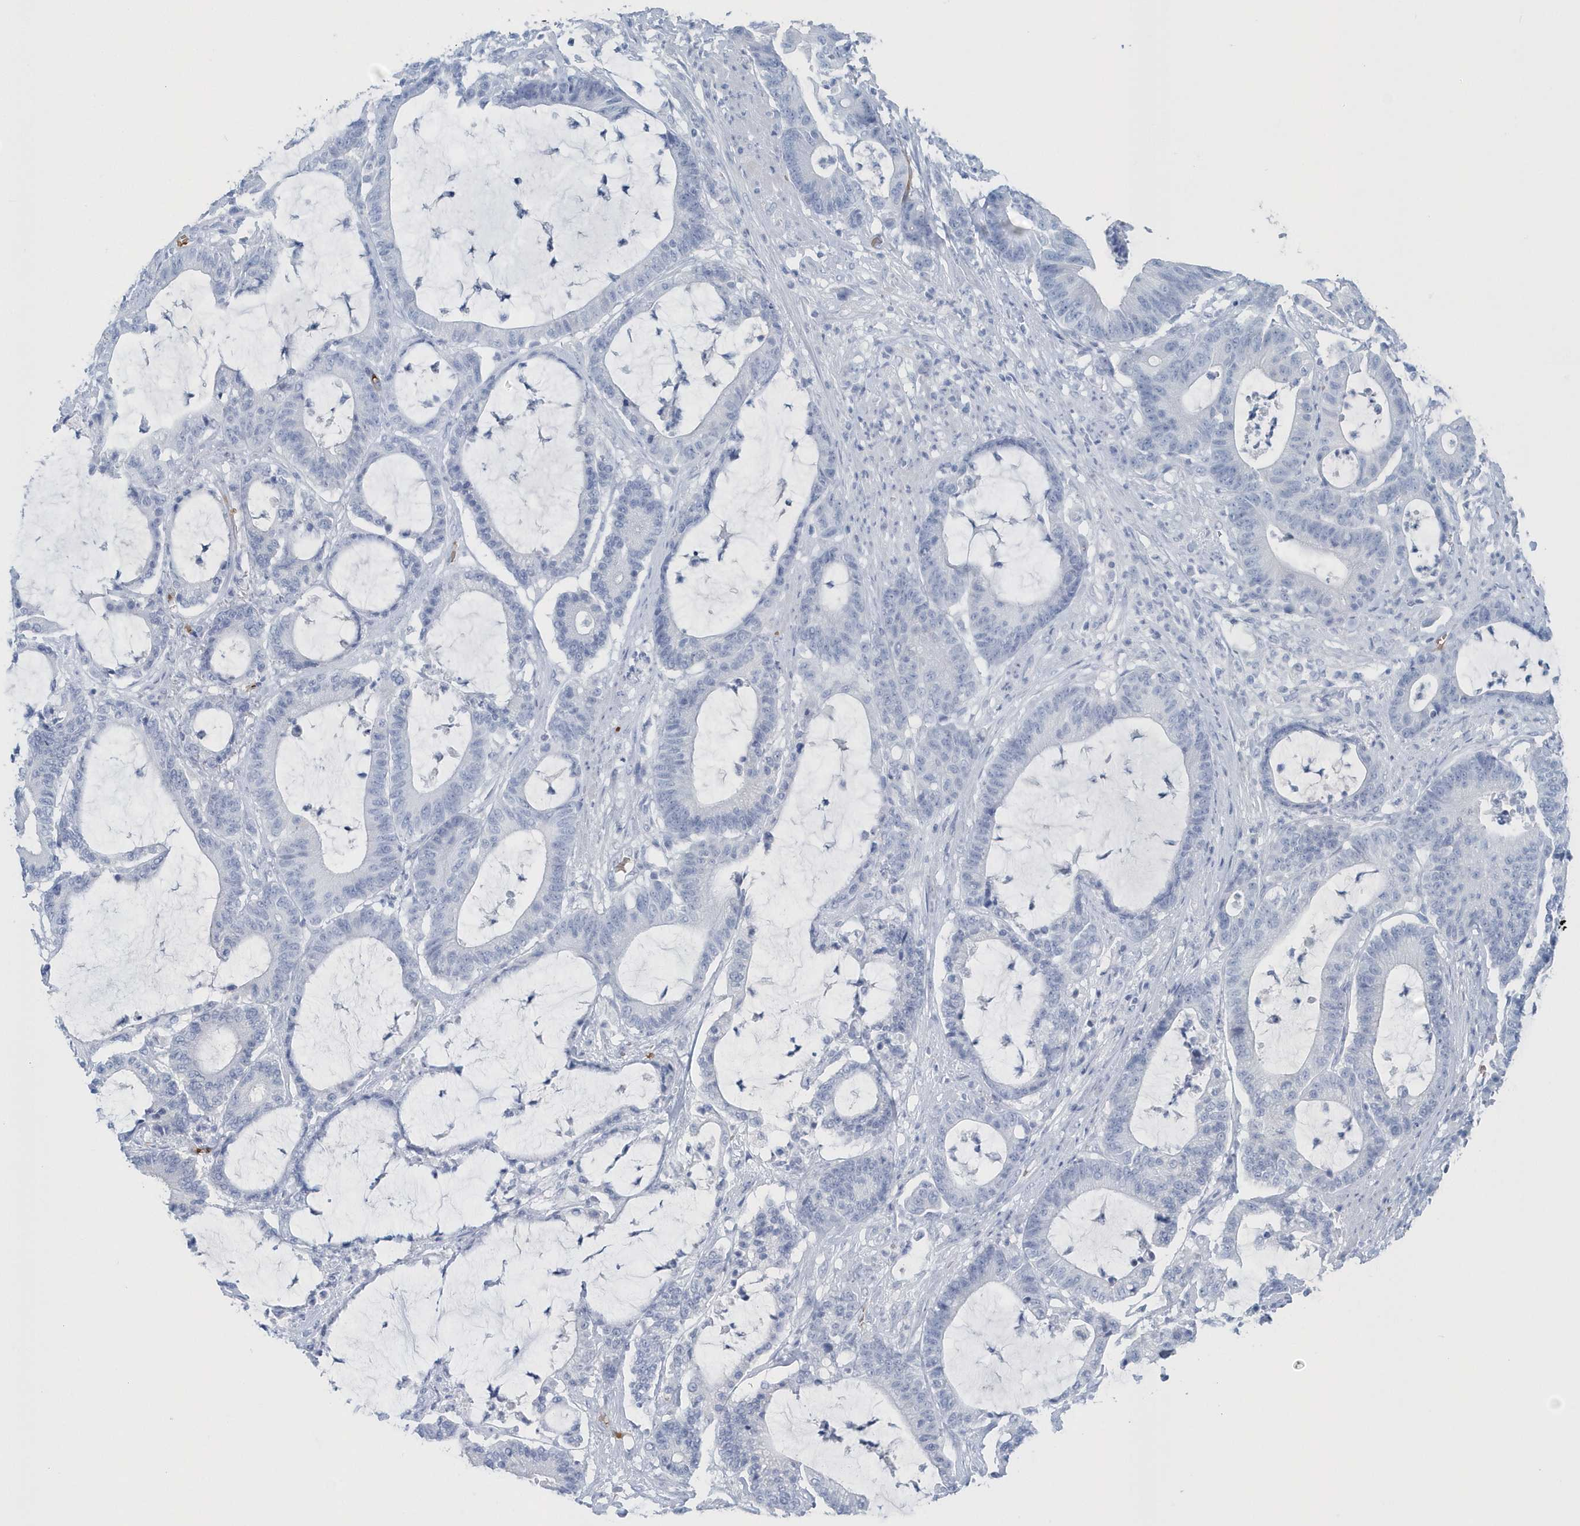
{"staining": {"intensity": "negative", "quantity": "none", "location": "none"}, "tissue": "colorectal cancer", "cell_type": "Tumor cells", "image_type": "cancer", "snomed": [{"axis": "morphology", "description": "Adenocarcinoma, NOS"}, {"axis": "topography", "description": "Colon"}], "caption": "Tumor cells show no significant positivity in colorectal cancer.", "gene": "HBA2", "patient": {"sex": "female", "age": 84}}